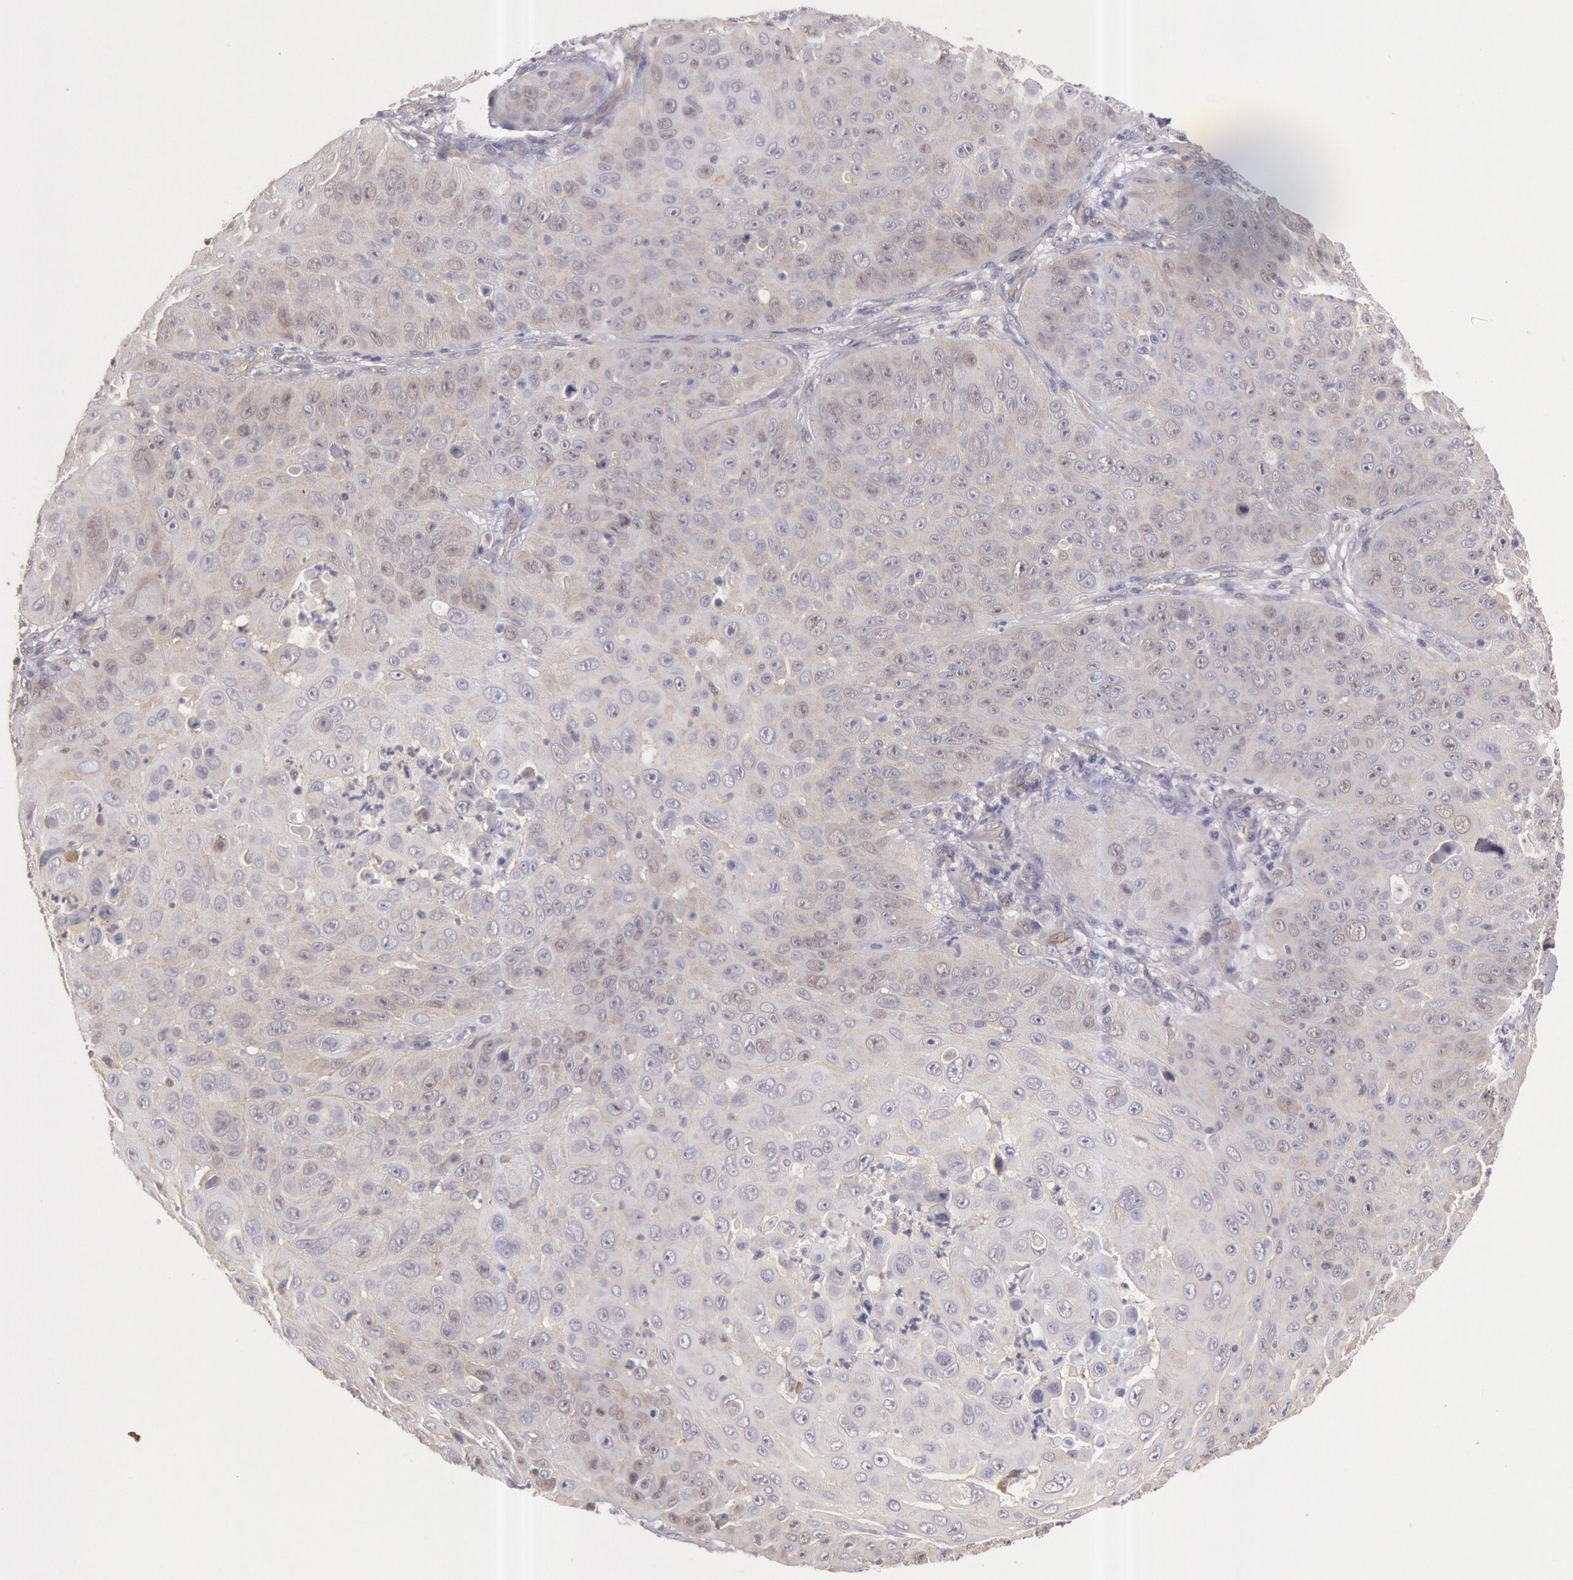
{"staining": {"intensity": "negative", "quantity": "none", "location": "none"}, "tissue": "skin cancer", "cell_type": "Tumor cells", "image_type": "cancer", "snomed": [{"axis": "morphology", "description": "Squamous cell carcinoma, NOS"}, {"axis": "topography", "description": "Skin"}], "caption": "A photomicrograph of skin cancer stained for a protein demonstrates no brown staining in tumor cells.", "gene": "AMOTL1", "patient": {"sex": "male", "age": 82}}